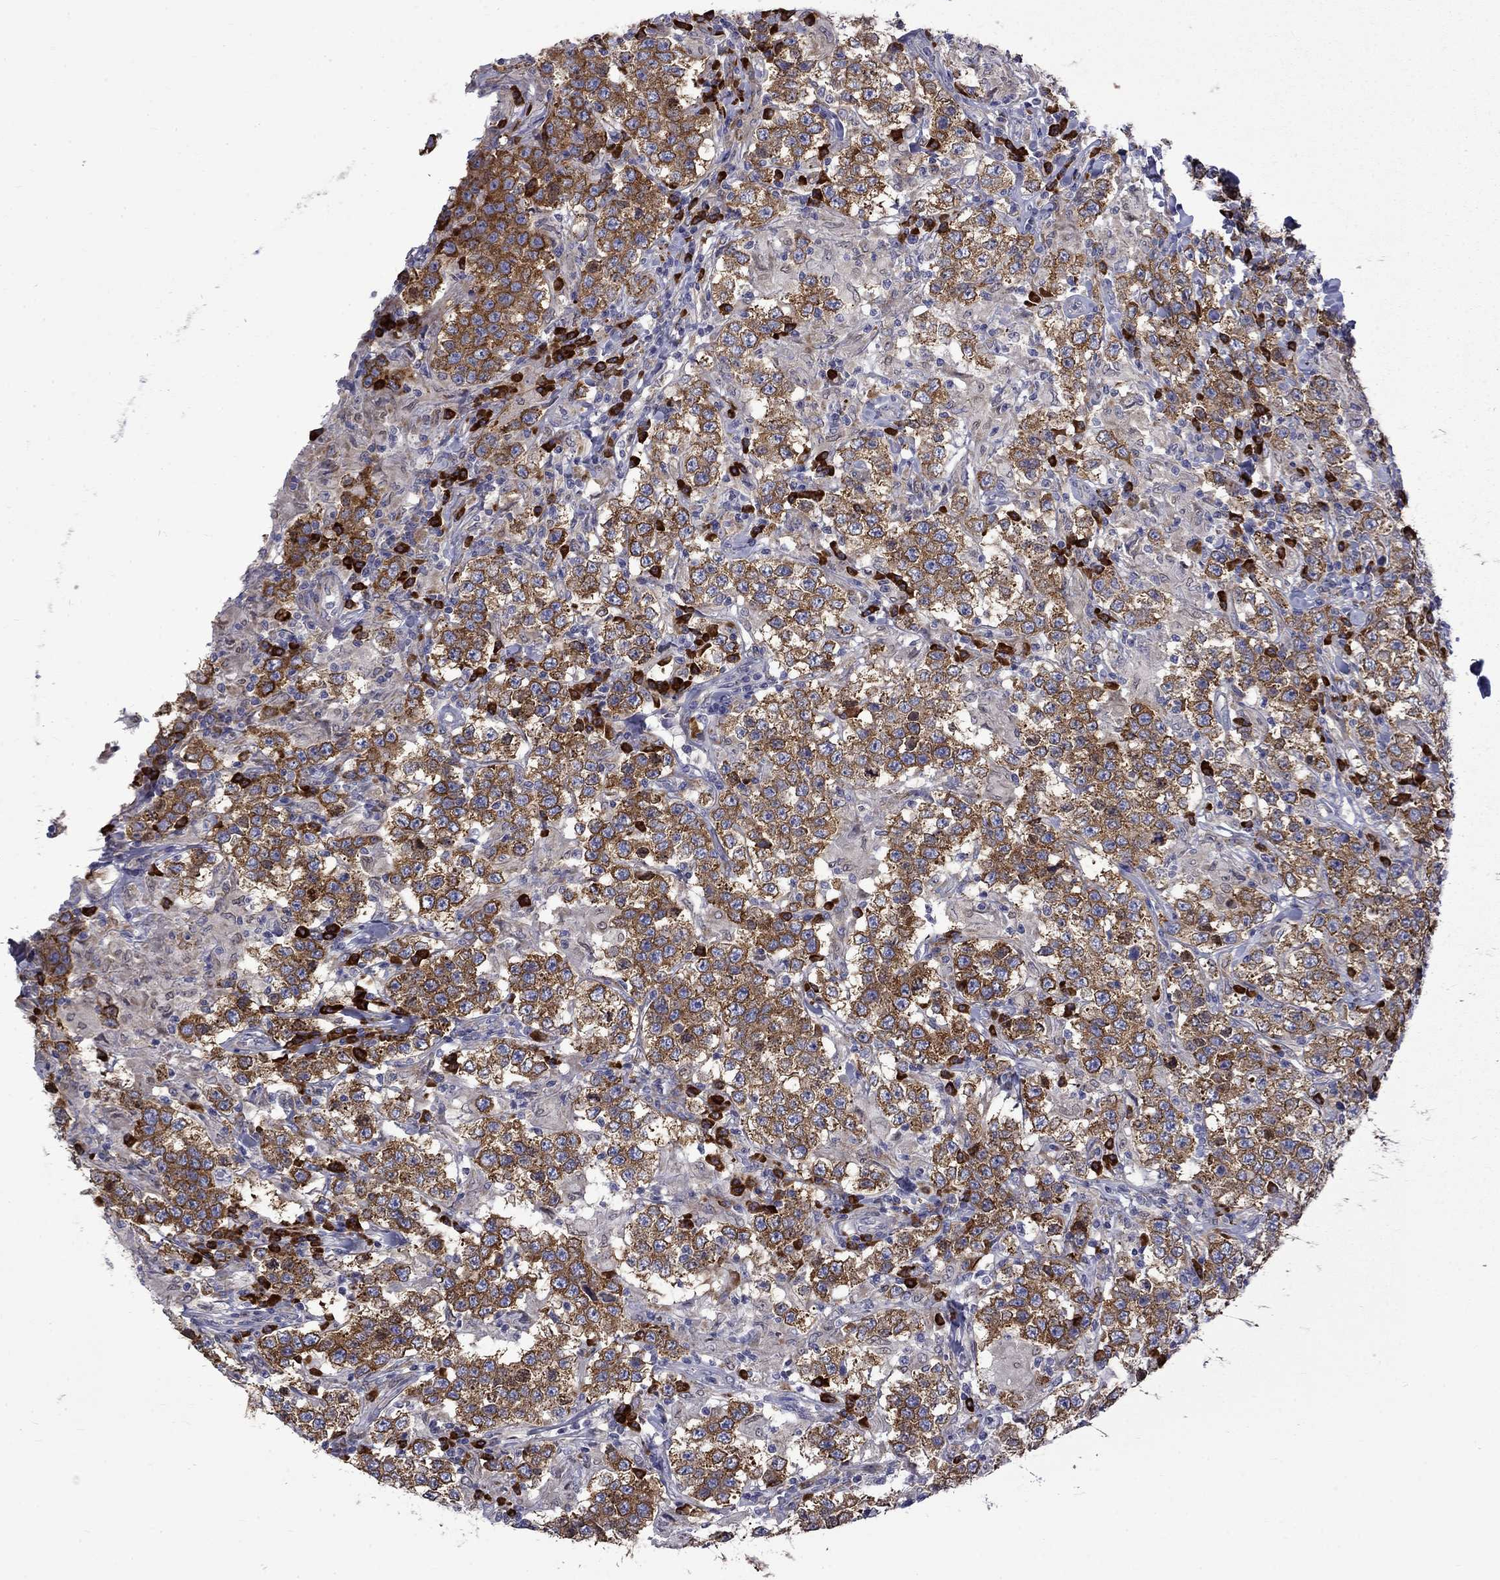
{"staining": {"intensity": "strong", "quantity": ">75%", "location": "cytoplasmic/membranous"}, "tissue": "testis cancer", "cell_type": "Tumor cells", "image_type": "cancer", "snomed": [{"axis": "morphology", "description": "Seminoma, NOS"}, {"axis": "morphology", "description": "Carcinoma, Embryonal, NOS"}, {"axis": "topography", "description": "Testis"}], "caption": "This micrograph exhibits immunohistochemistry (IHC) staining of human testis cancer (seminoma), with high strong cytoplasmic/membranous expression in about >75% of tumor cells.", "gene": "PABPC4", "patient": {"sex": "male", "age": 41}}